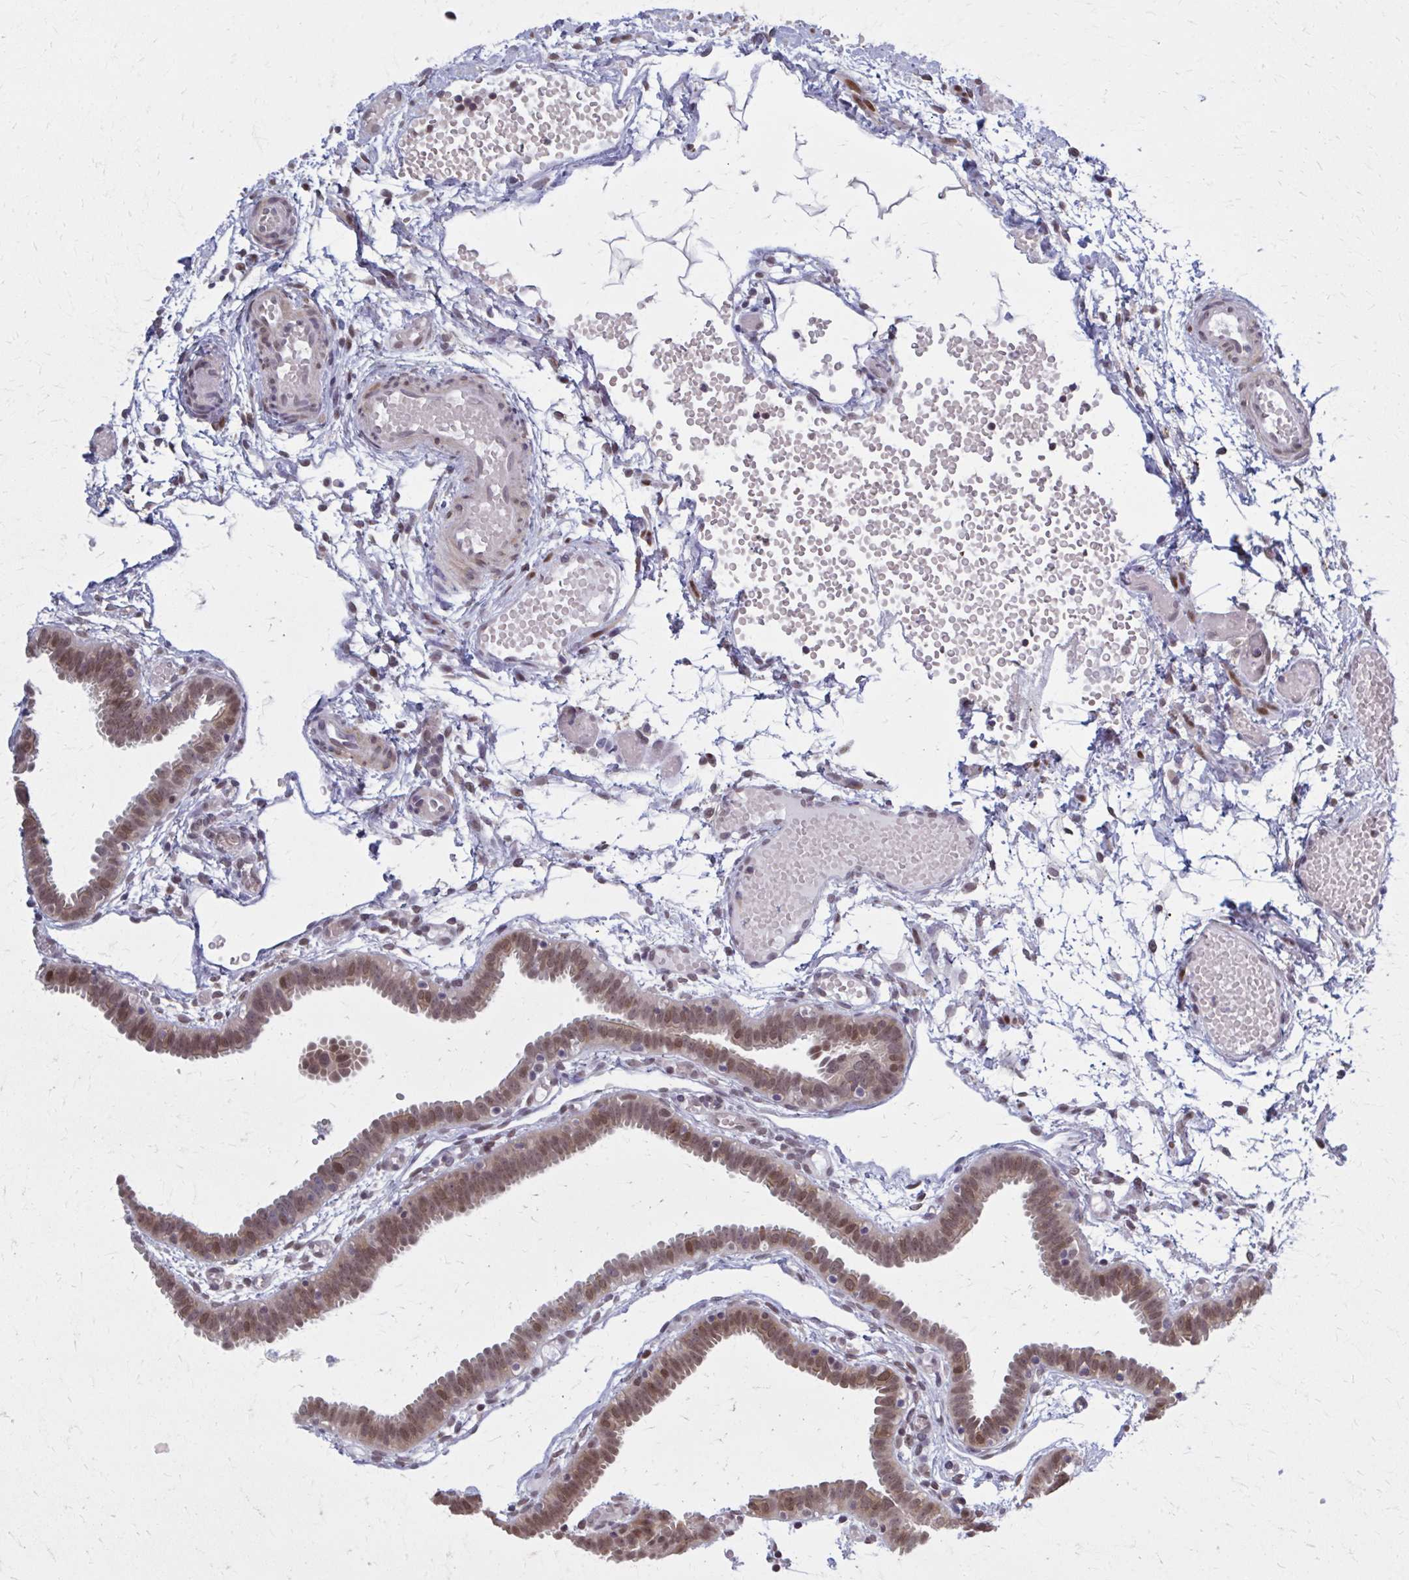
{"staining": {"intensity": "strong", "quantity": ">75%", "location": "cytoplasmic/membranous,nuclear"}, "tissue": "fallopian tube", "cell_type": "Glandular cells", "image_type": "normal", "snomed": [{"axis": "morphology", "description": "Normal tissue, NOS"}, {"axis": "topography", "description": "Fallopian tube"}], "caption": "IHC staining of benign fallopian tube, which demonstrates high levels of strong cytoplasmic/membranous,nuclear expression in approximately >75% of glandular cells indicating strong cytoplasmic/membranous,nuclear protein expression. The staining was performed using DAB (brown) for protein detection and nuclei were counterstained in hematoxylin (blue).", "gene": "MDH1", "patient": {"sex": "female", "age": 37}}